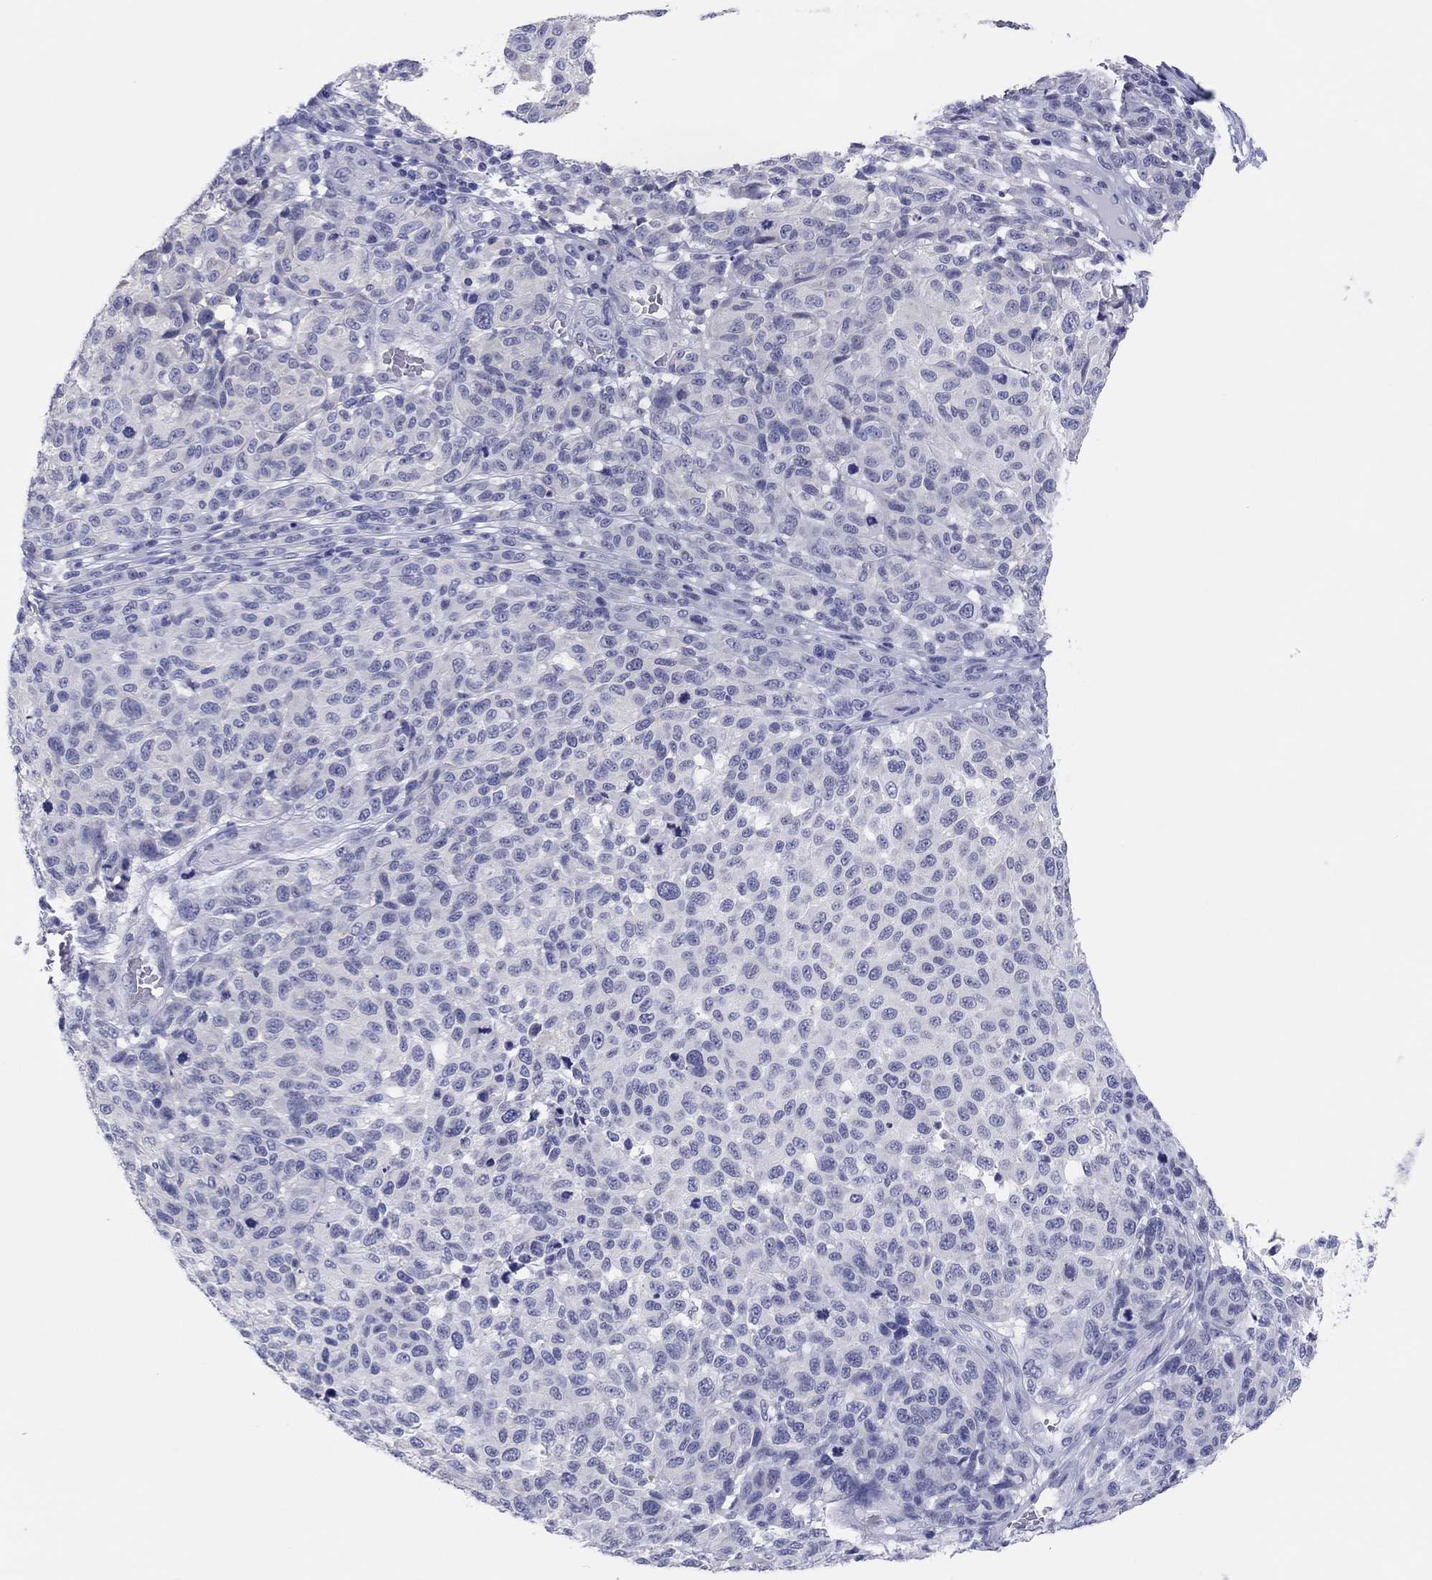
{"staining": {"intensity": "negative", "quantity": "none", "location": "none"}, "tissue": "melanoma", "cell_type": "Tumor cells", "image_type": "cancer", "snomed": [{"axis": "morphology", "description": "Malignant melanoma, NOS"}, {"axis": "topography", "description": "Skin"}], "caption": "Immunohistochemistry micrograph of melanoma stained for a protein (brown), which exhibits no expression in tumor cells.", "gene": "ERICH3", "patient": {"sex": "male", "age": 59}}